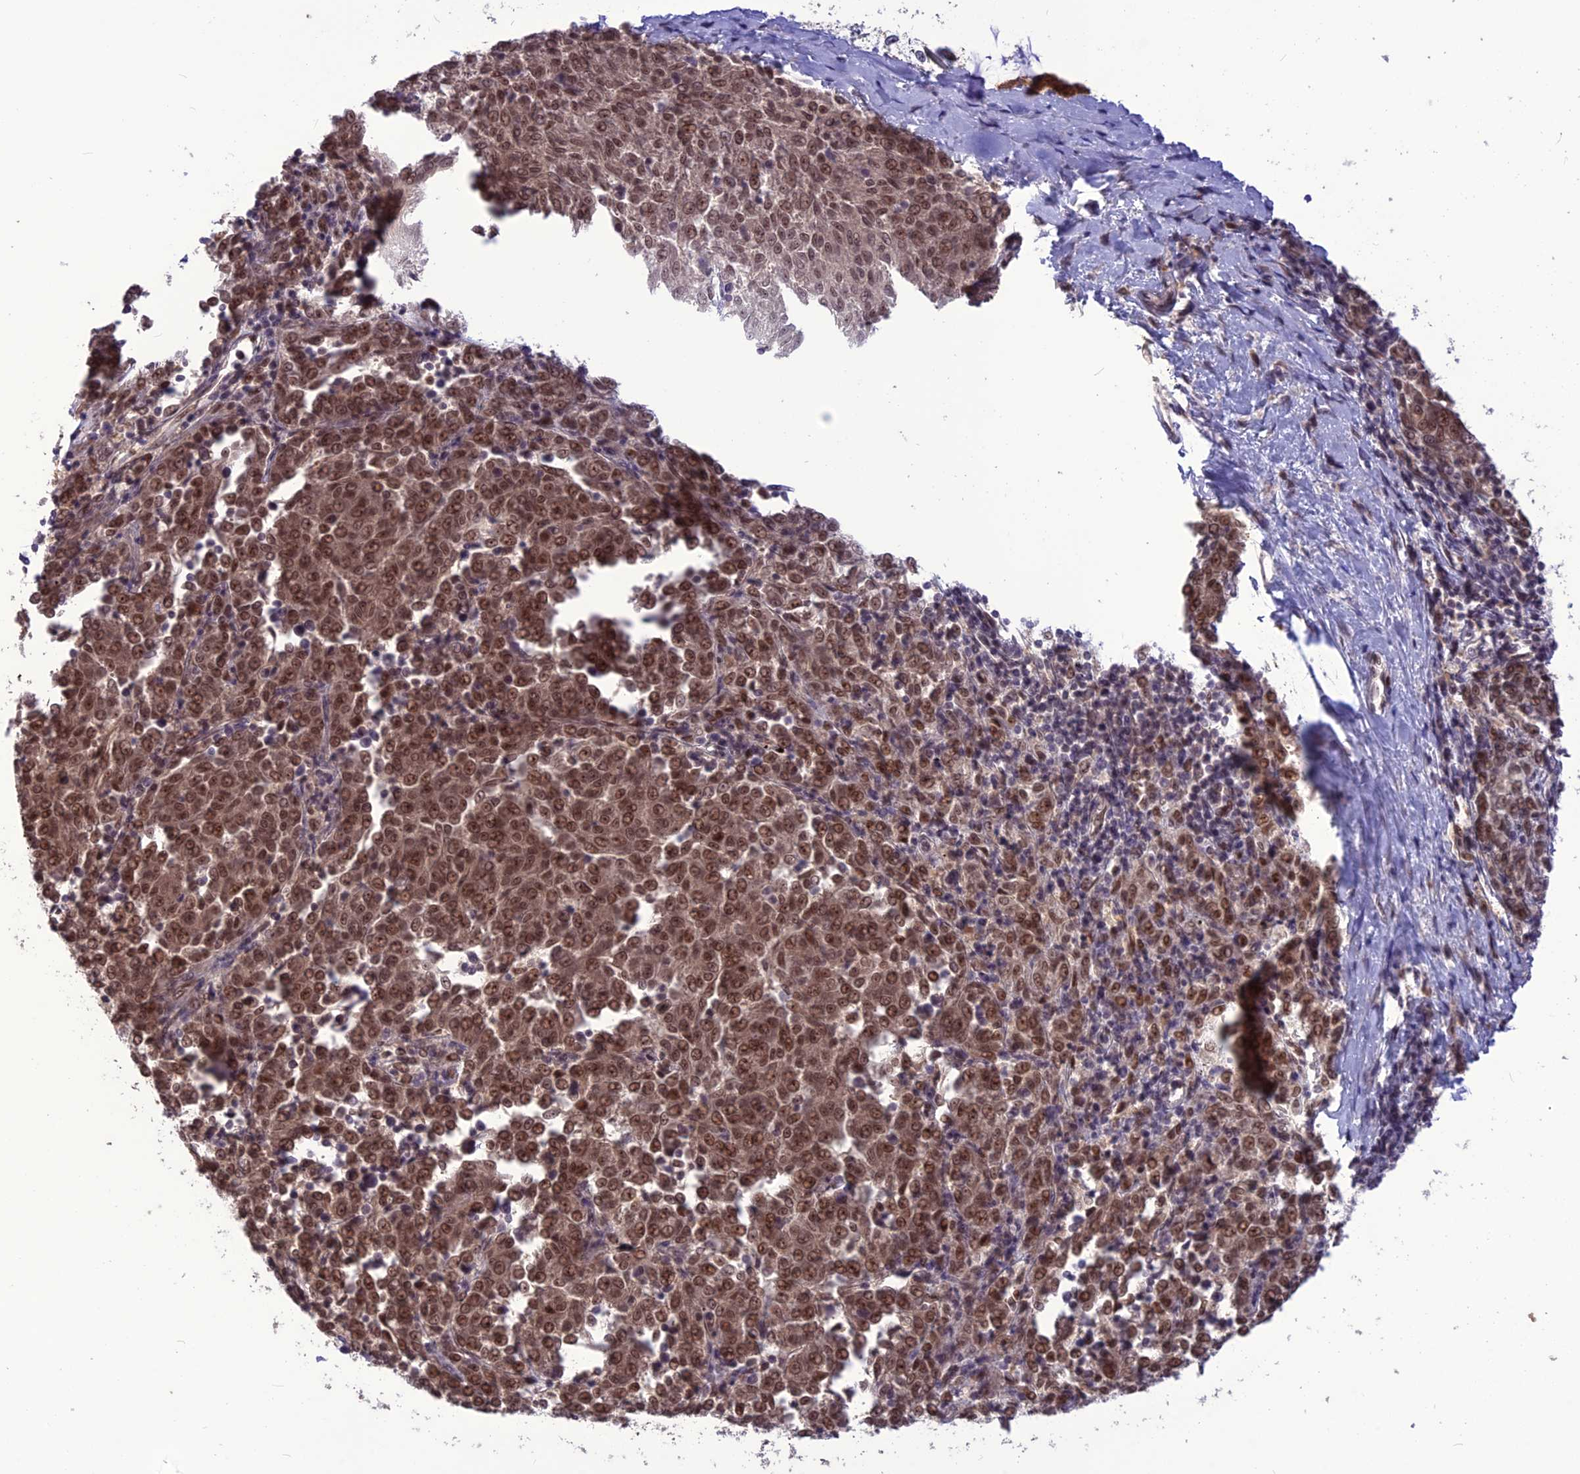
{"staining": {"intensity": "moderate", "quantity": ">75%", "location": "cytoplasmic/membranous,nuclear"}, "tissue": "melanoma", "cell_type": "Tumor cells", "image_type": "cancer", "snomed": [{"axis": "morphology", "description": "Malignant melanoma, NOS"}, {"axis": "topography", "description": "Skin"}], "caption": "Immunohistochemical staining of malignant melanoma displays medium levels of moderate cytoplasmic/membranous and nuclear staining in about >75% of tumor cells. (IHC, brightfield microscopy, high magnification).", "gene": "DIS3", "patient": {"sex": "female", "age": 72}}